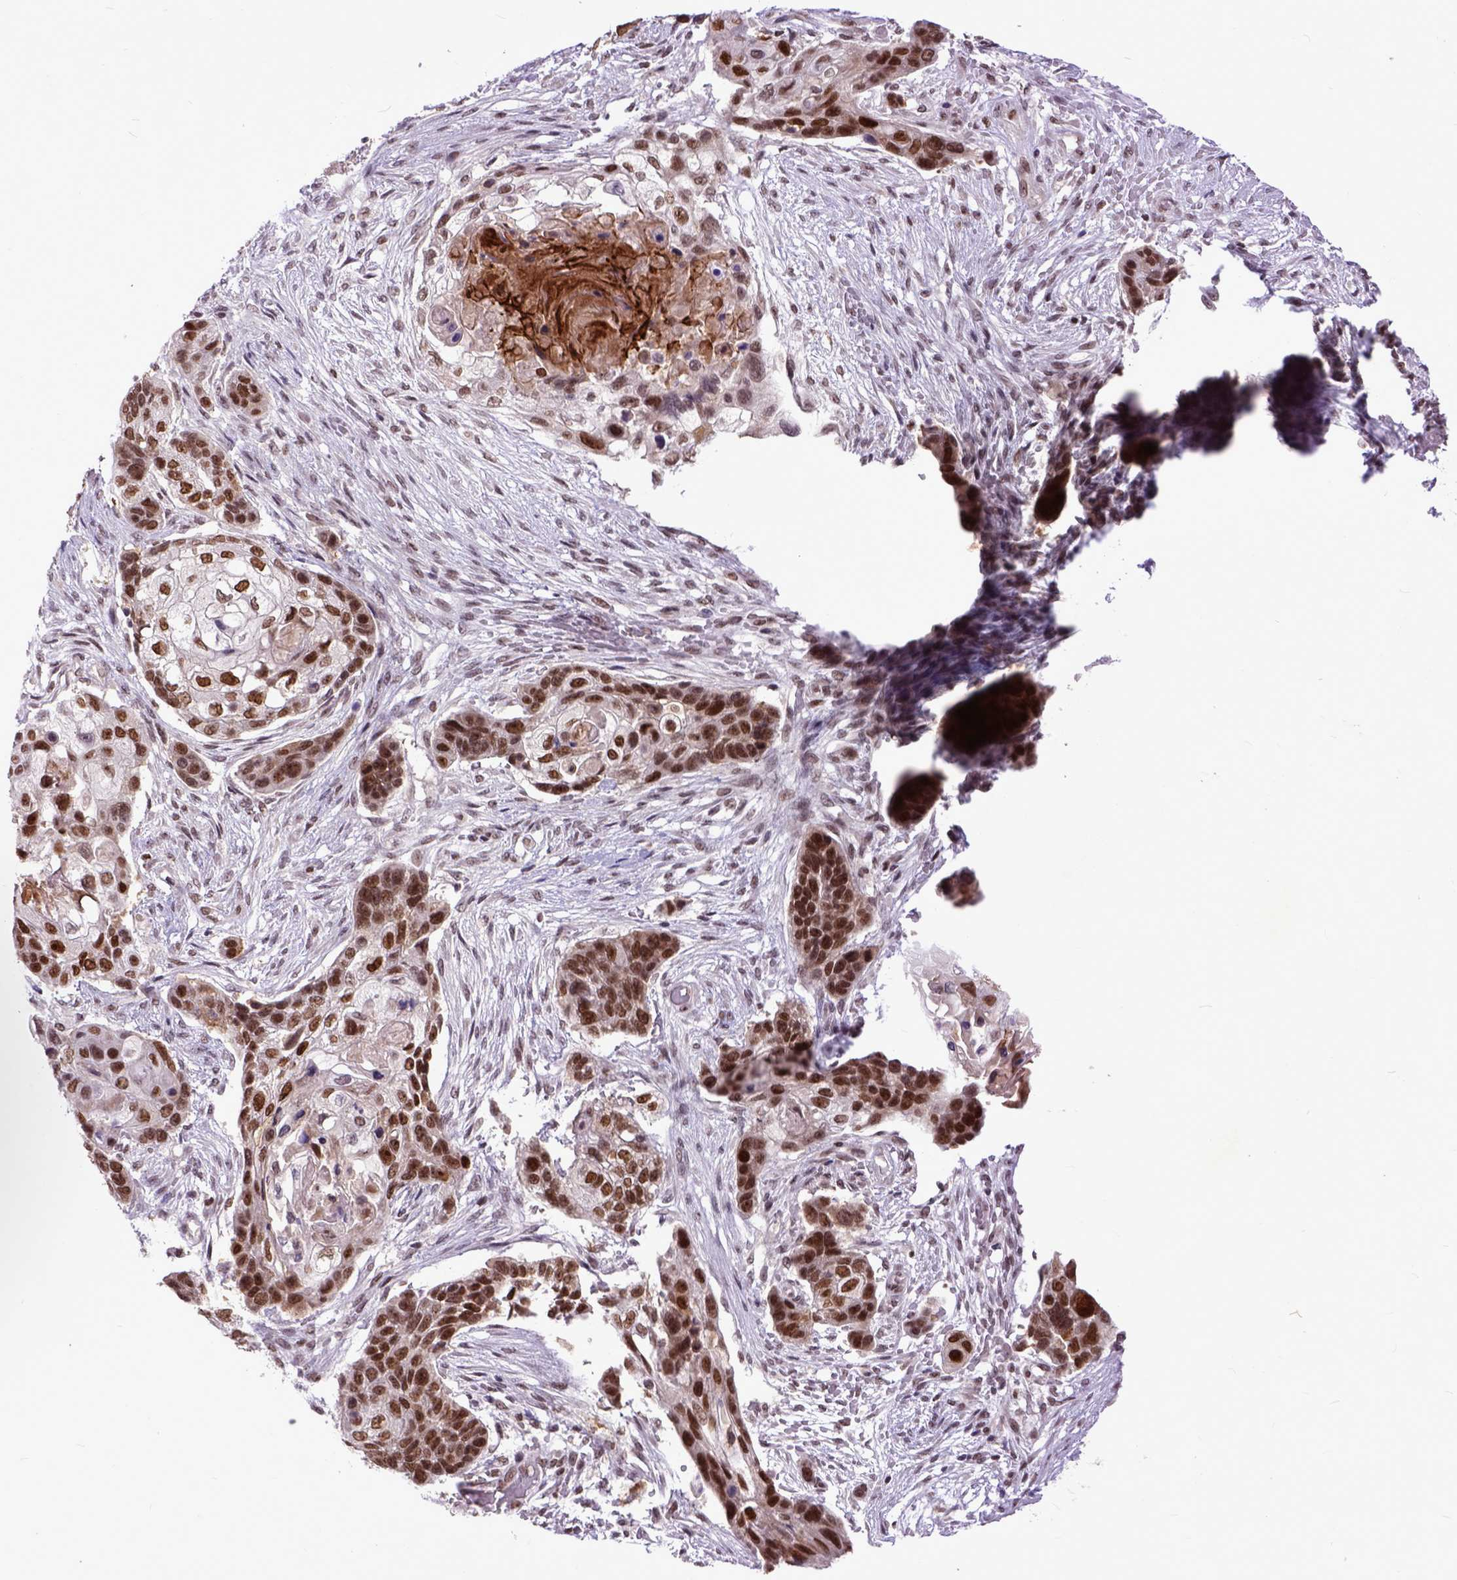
{"staining": {"intensity": "moderate", "quantity": ">75%", "location": "nuclear"}, "tissue": "lung cancer", "cell_type": "Tumor cells", "image_type": "cancer", "snomed": [{"axis": "morphology", "description": "Squamous cell carcinoma, NOS"}, {"axis": "topography", "description": "Lung"}], "caption": "There is medium levels of moderate nuclear expression in tumor cells of lung squamous cell carcinoma, as demonstrated by immunohistochemical staining (brown color).", "gene": "RCC2", "patient": {"sex": "male", "age": 69}}